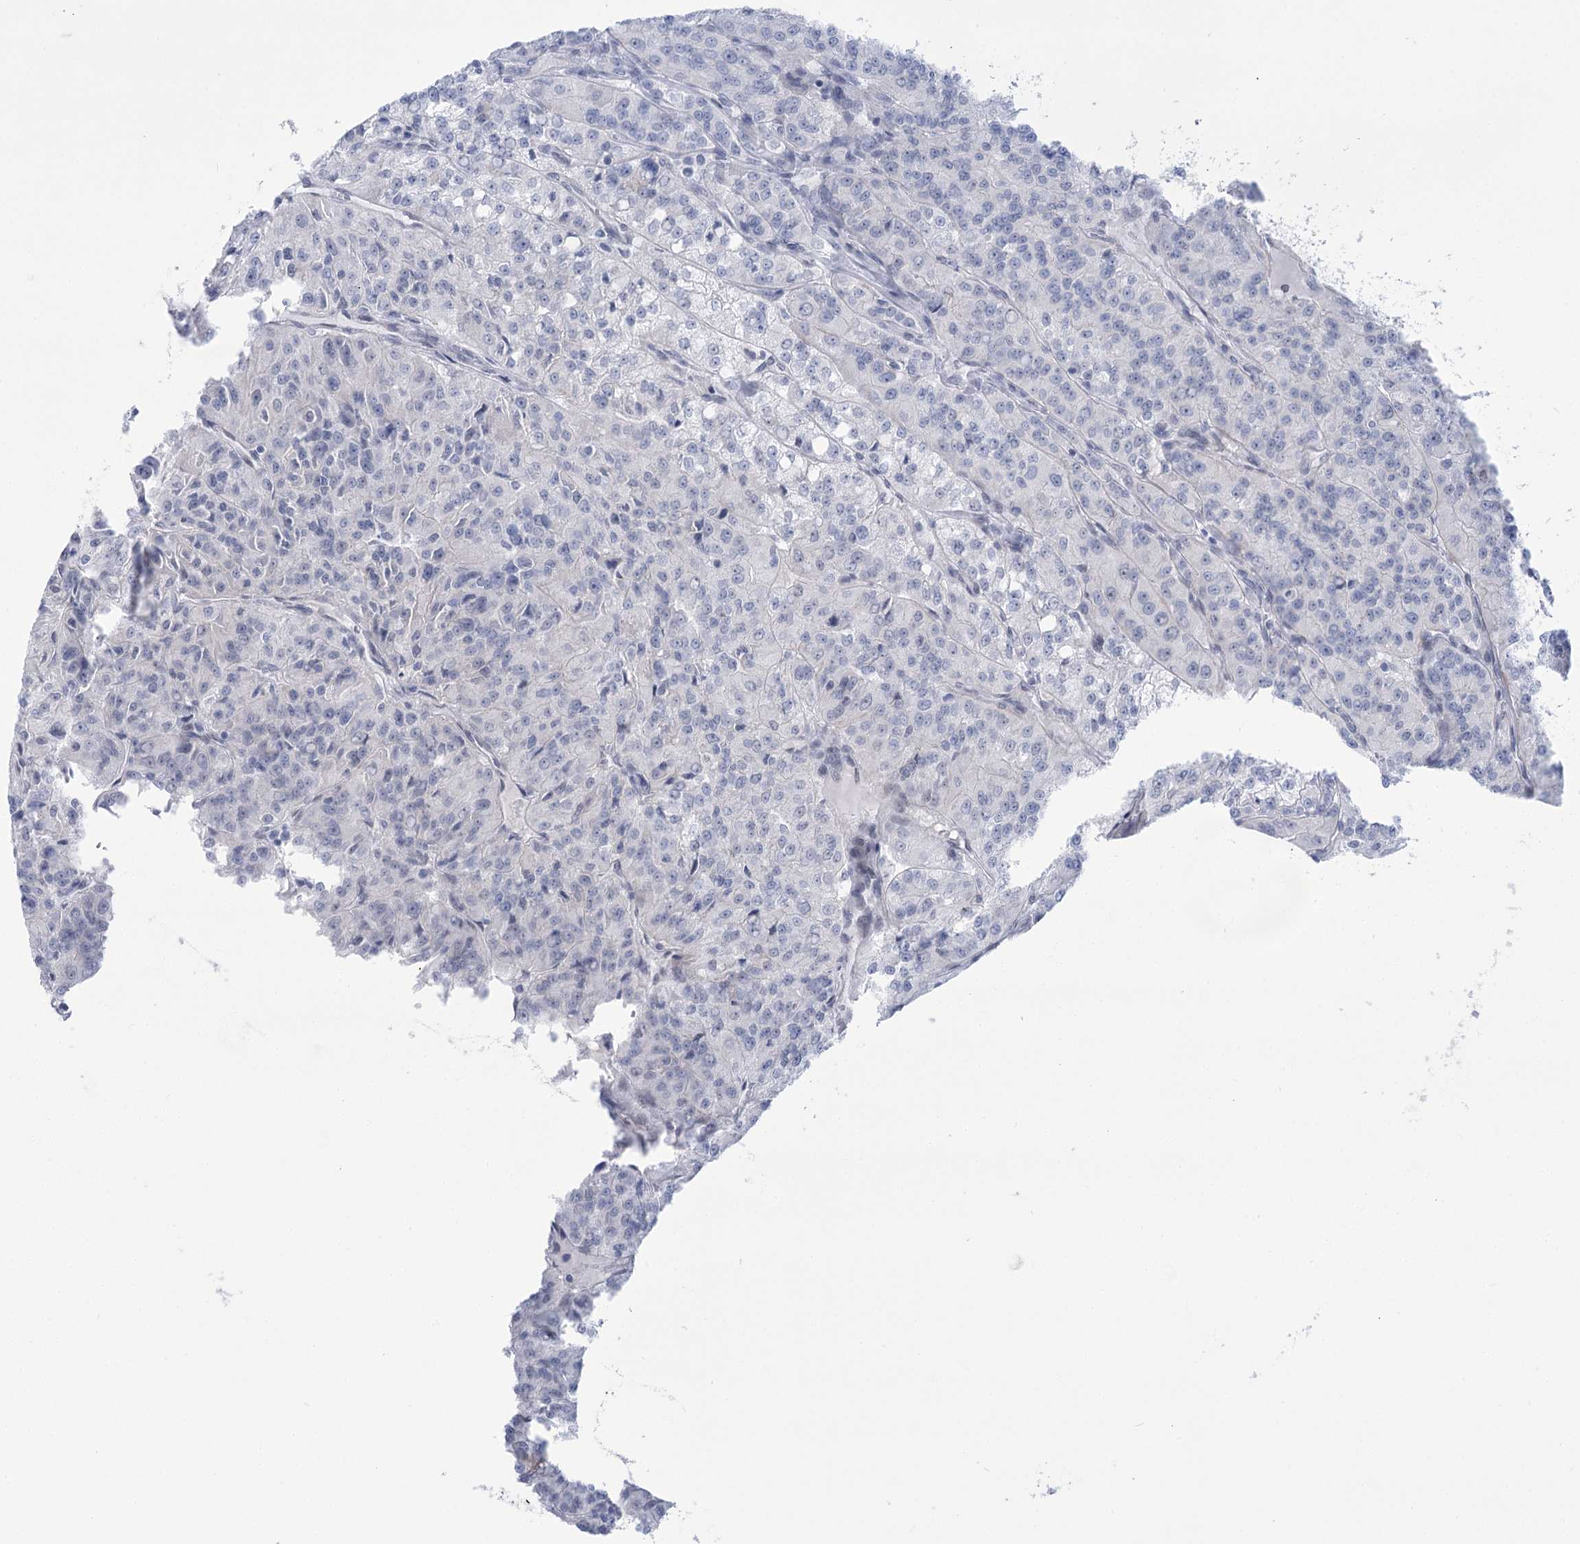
{"staining": {"intensity": "negative", "quantity": "none", "location": "none"}, "tissue": "renal cancer", "cell_type": "Tumor cells", "image_type": "cancer", "snomed": [{"axis": "morphology", "description": "Adenocarcinoma, NOS"}, {"axis": "topography", "description": "Kidney"}], "caption": "DAB immunohistochemical staining of human renal cancer (adenocarcinoma) reveals no significant expression in tumor cells. (Immunohistochemistry (ihc), brightfield microscopy, high magnification).", "gene": "HORMAD1", "patient": {"sex": "female", "age": 63}}